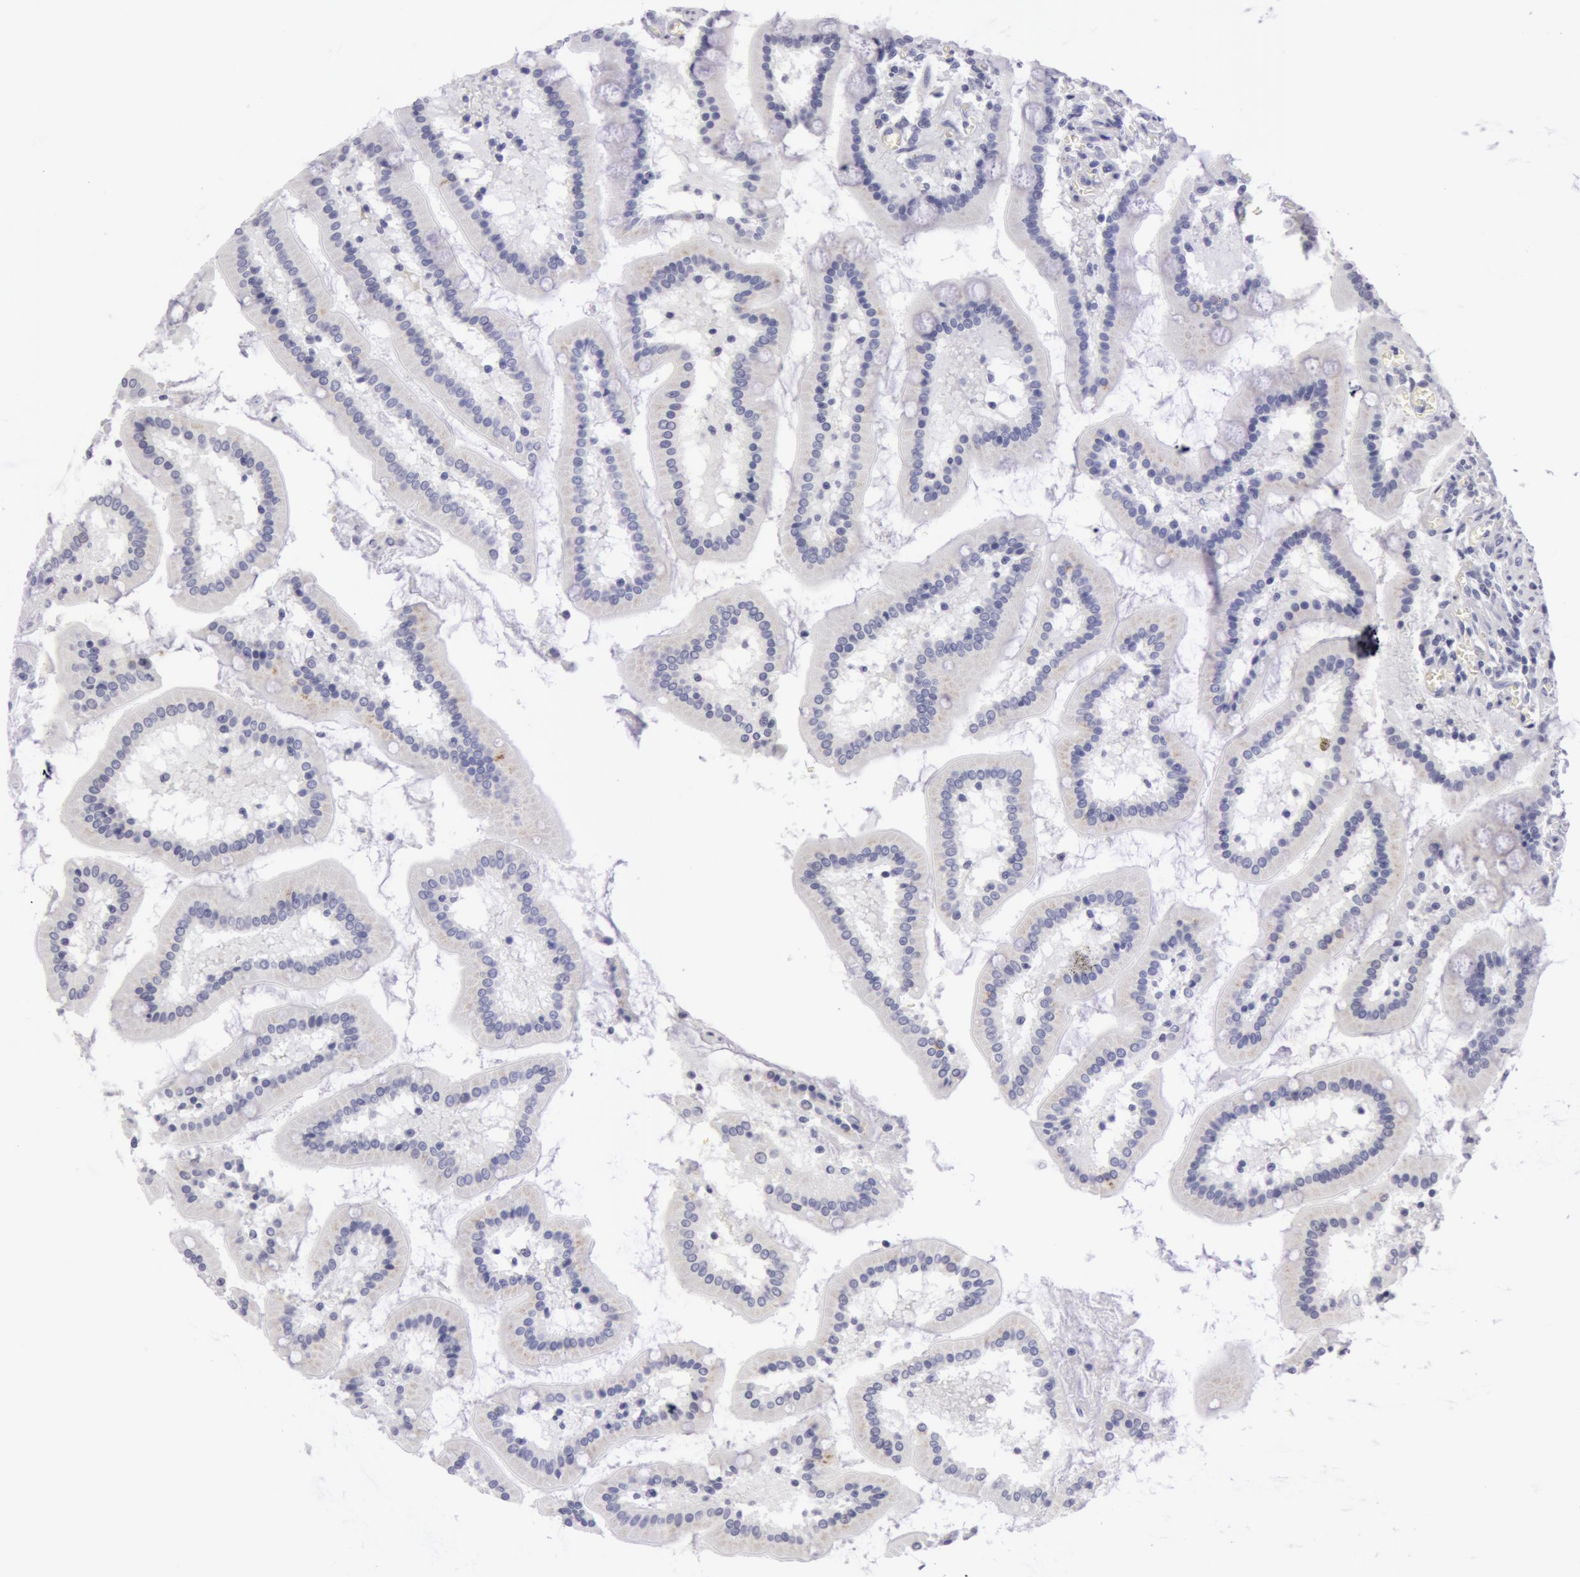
{"staining": {"intensity": "negative", "quantity": "none", "location": "none"}, "tissue": "small intestine", "cell_type": "Glandular cells", "image_type": "normal", "snomed": [{"axis": "morphology", "description": "Normal tissue, NOS"}, {"axis": "topography", "description": "Small intestine"}], "caption": "This is a micrograph of immunohistochemistry (IHC) staining of benign small intestine, which shows no positivity in glandular cells.", "gene": "AMACR", "patient": {"sex": "male", "age": 59}}